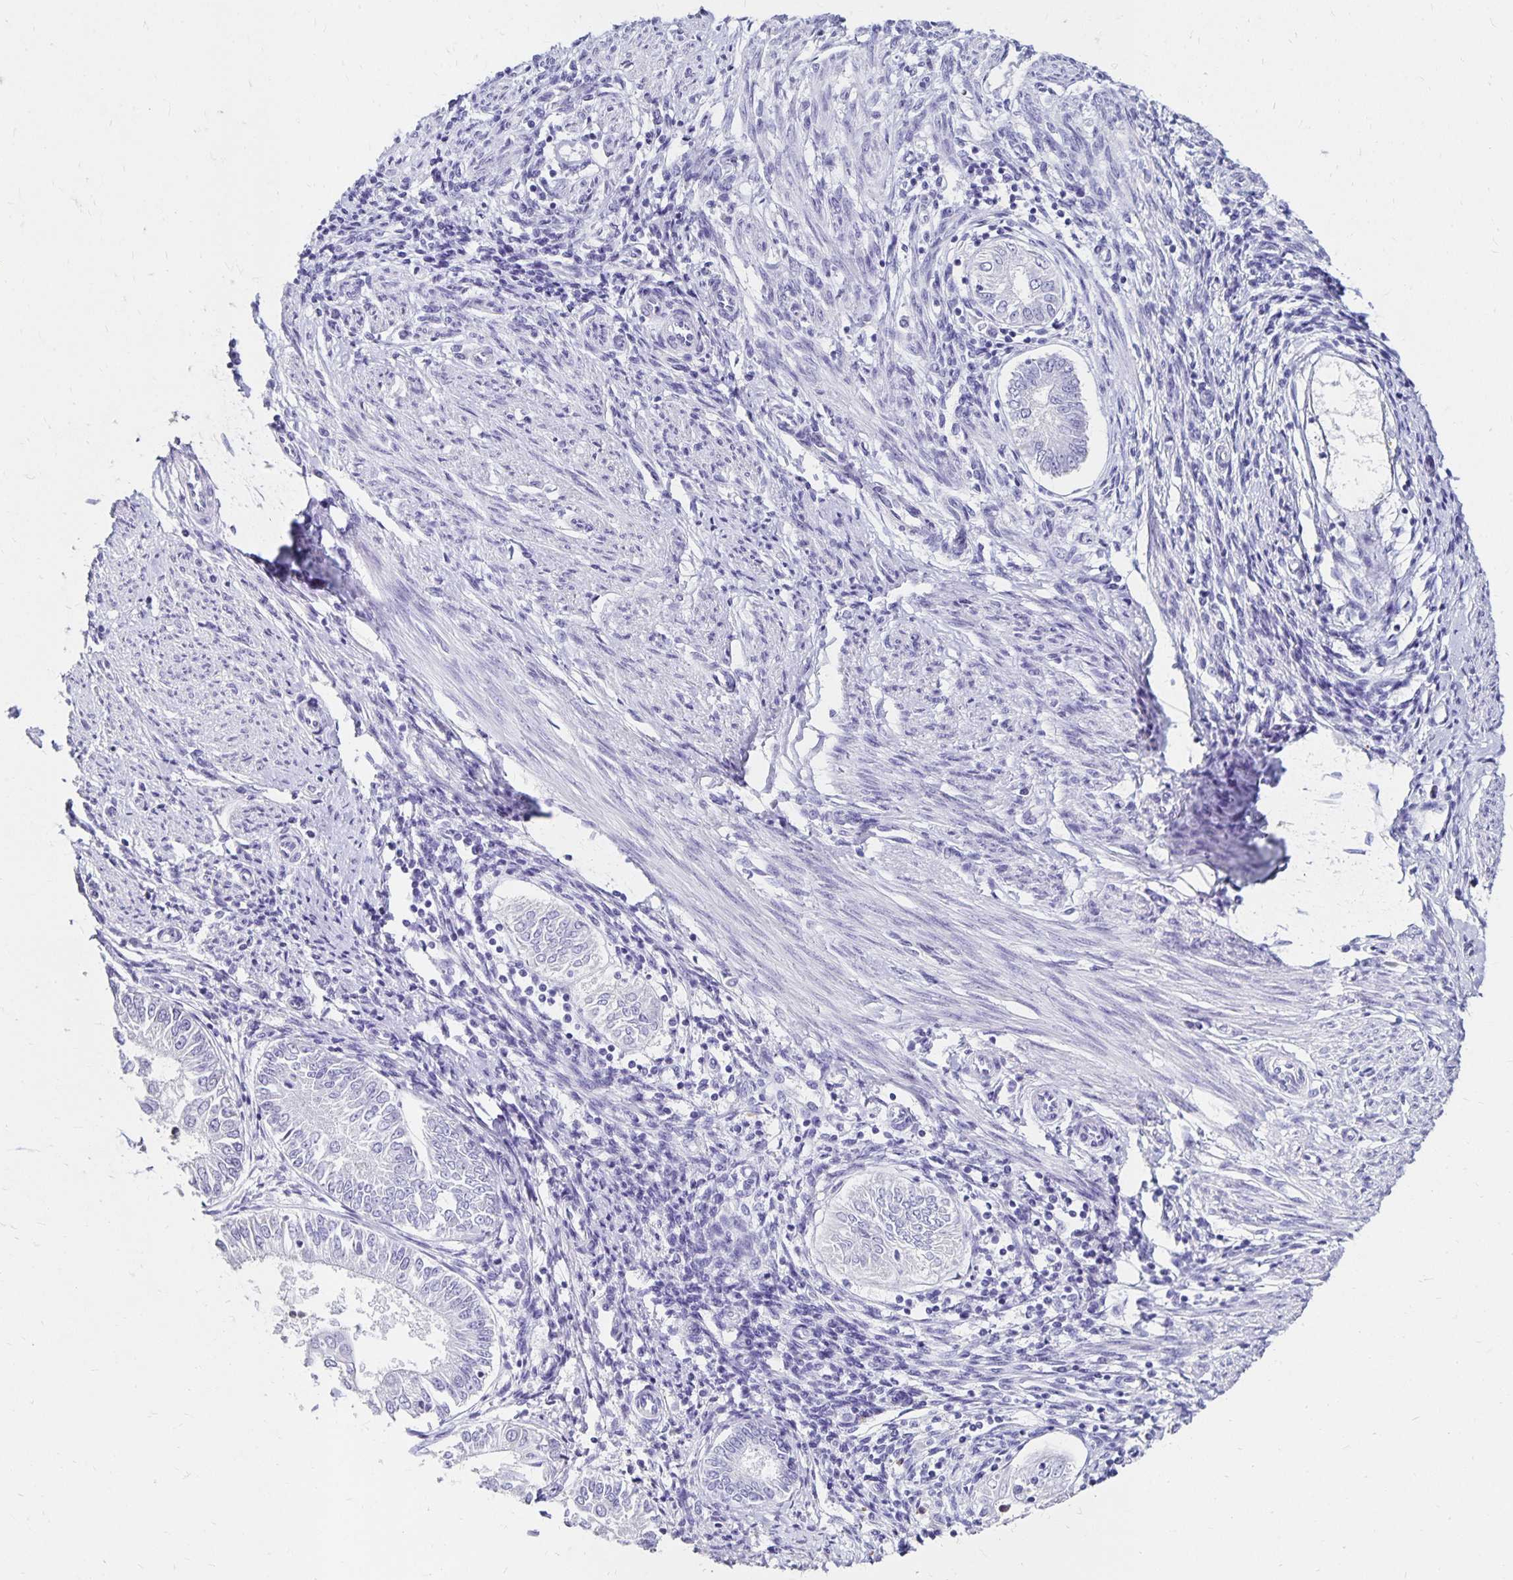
{"staining": {"intensity": "negative", "quantity": "none", "location": "none"}, "tissue": "endometrial cancer", "cell_type": "Tumor cells", "image_type": "cancer", "snomed": [{"axis": "morphology", "description": "Adenocarcinoma, NOS"}, {"axis": "topography", "description": "Endometrium"}], "caption": "This is a micrograph of immunohistochemistry (IHC) staining of adenocarcinoma (endometrial), which shows no positivity in tumor cells.", "gene": "DYNLT4", "patient": {"sex": "female", "age": 68}}